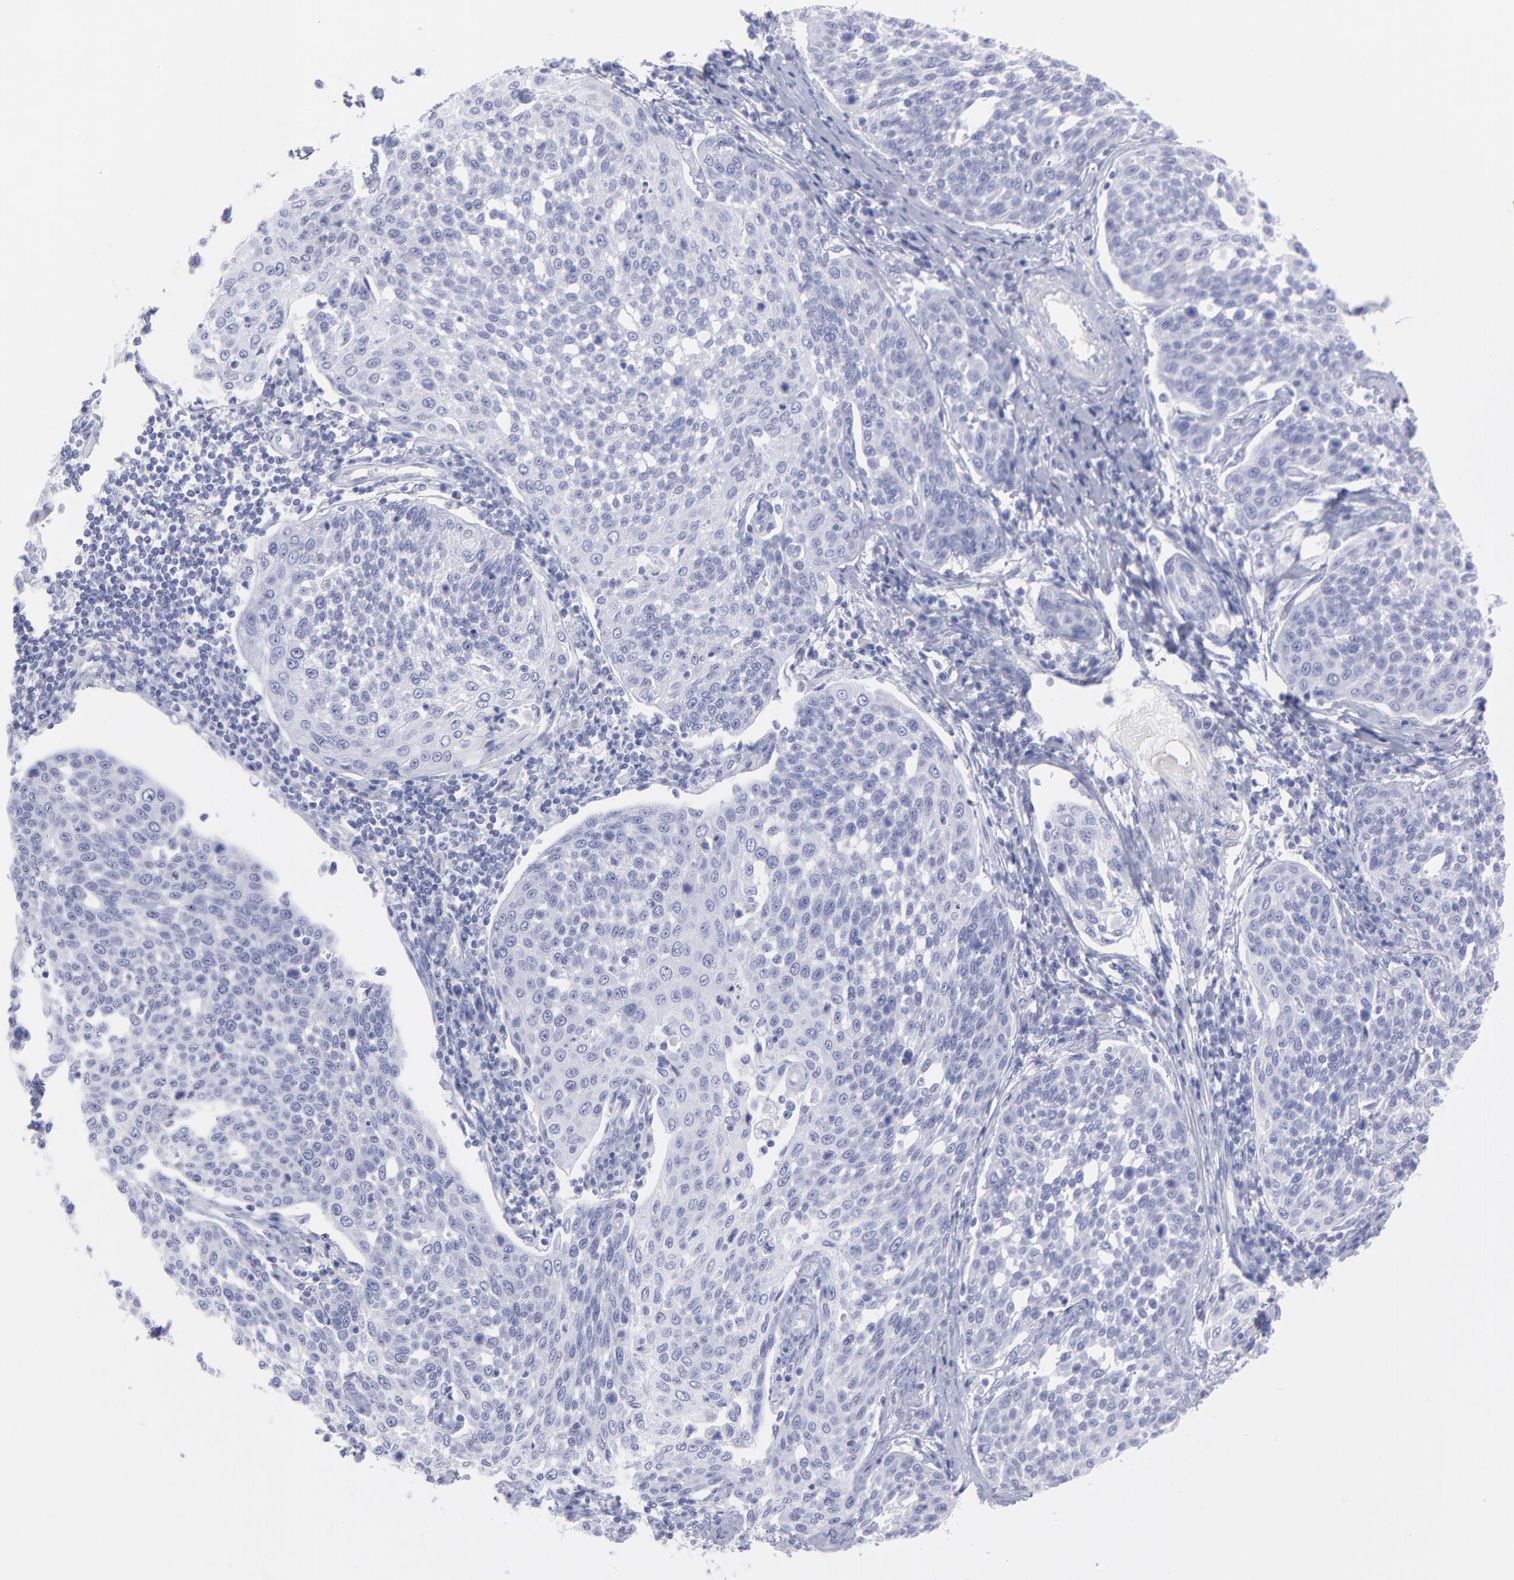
{"staining": {"intensity": "negative", "quantity": "none", "location": "none"}, "tissue": "cervical cancer", "cell_type": "Tumor cells", "image_type": "cancer", "snomed": [{"axis": "morphology", "description": "Squamous cell carcinoma, NOS"}, {"axis": "topography", "description": "Cervix"}], "caption": "The immunohistochemistry micrograph has no significant staining in tumor cells of cervical cancer tissue.", "gene": "F13B", "patient": {"sex": "female", "age": 34}}